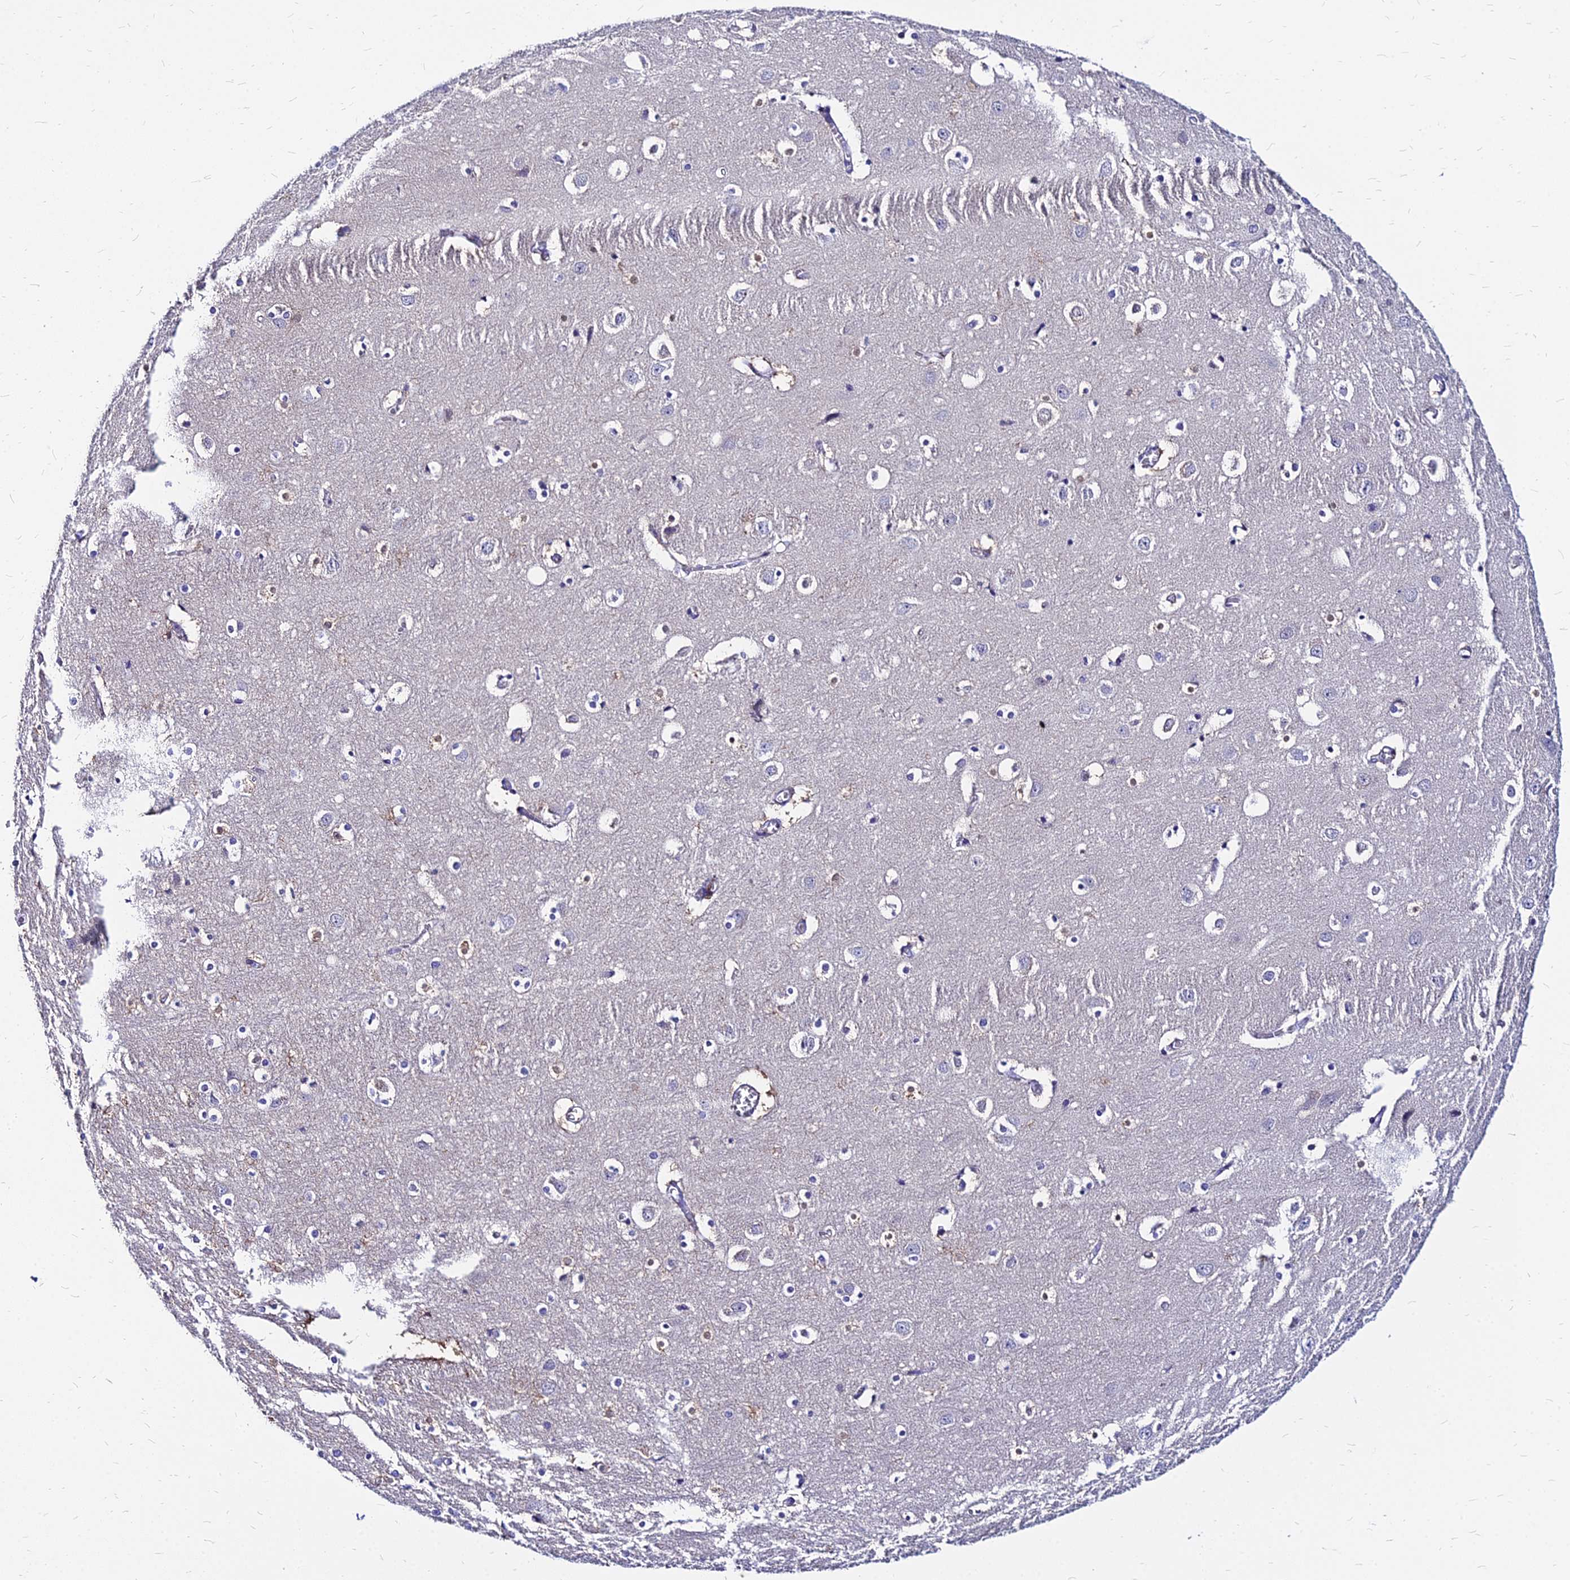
{"staining": {"intensity": "negative", "quantity": "none", "location": "none"}, "tissue": "cerebral cortex", "cell_type": "Endothelial cells", "image_type": "normal", "snomed": [{"axis": "morphology", "description": "Normal tissue, NOS"}, {"axis": "topography", "description": "Cerebral cortex"}], "caption": "An immunohistochemistry (IHC) image of normal cerebral cortex is shown. There is no staining in endothelial cells of cerebral cortex. Brightfield microscopy of immunohistochemistry (IHC) stained with DAB (brown) and hematoxylin (blue), captured at high magnification.", "gene": "ACSM6", "patient": {"sex": "male", "age": 54}}